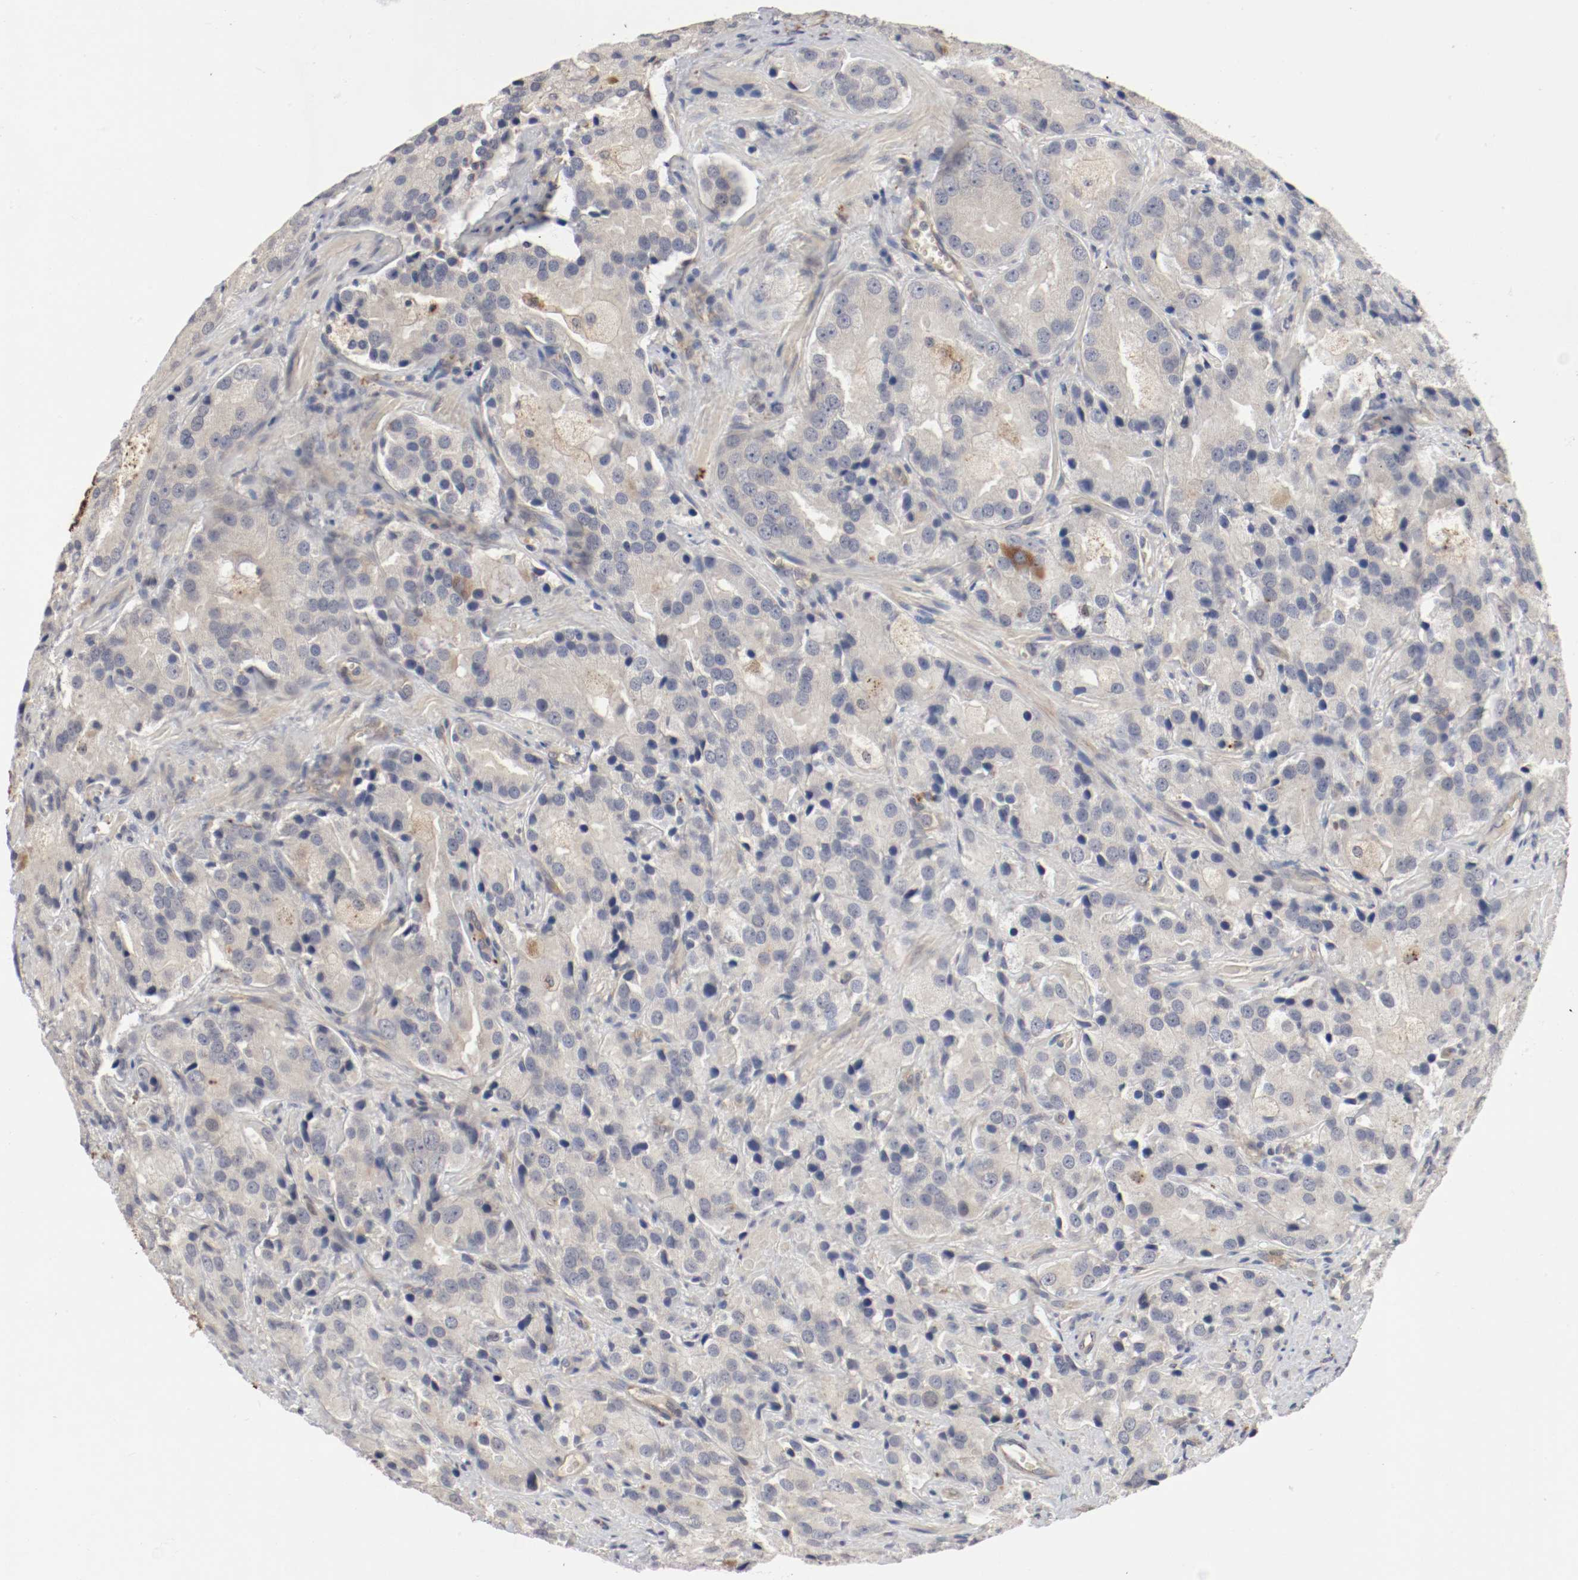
{"staining": {"intensity": "weak", "quantity": ">75%", "location": "cytoplasmic/membranous"}, "tissue": "prostate cancer", "cell_type": "Tumor cells", "image_type": "cancer", "snomed": [{"axis": "morphology", "description": "Adenocarcinoma, High grade"}, {"axis": "topography", "description": "Prostate"}], "caption": "This histopathology image demonstrates prostate high-grade adenocarcinoma stained with IHC to label a protein in brown. The cytoplasmic/membranous of tumor cells show weak positivity for the protein. Nuclei are counter-stained blue.", "gene": "REN", "patient": {"sex": "male", "age": 70}}